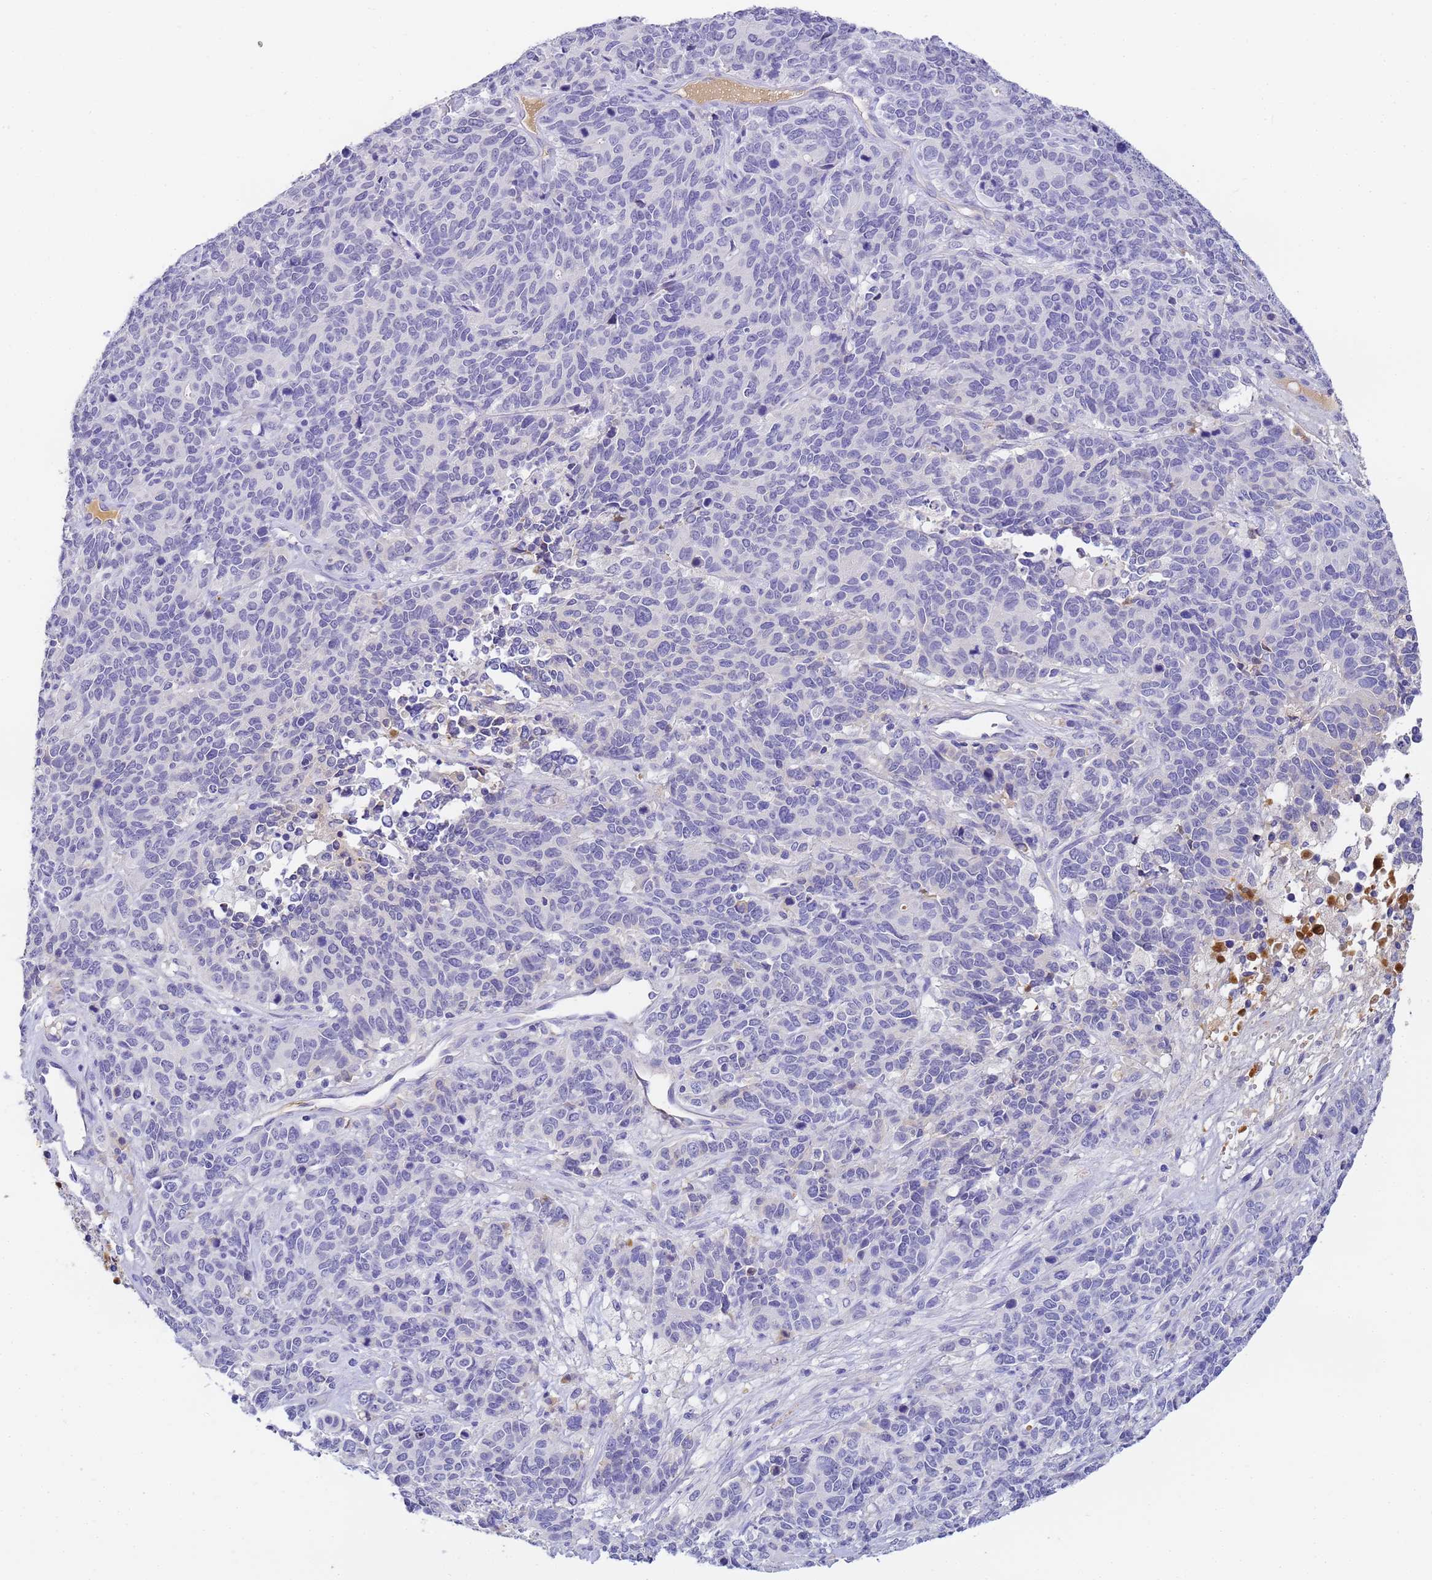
{"staining": {"intensity": "negative", "quantity": "none", "location": "none"}, "tissue": "cervical cancer", "cell_type": "Tumor cells", "image_type": "cancer", "snomed": [{"axis": "morphology", "description": "Squamous cell carcinoma, NOS"}, {"axis": "topography", "description": "Cervix"}], "caption": "Squamous cell carcinoma (cervical) was stained to show a protein in brown. There is no significant staining in tumor cells.", "gene": "CFHR2", "patient": {"sex": "female", "age": 60}}